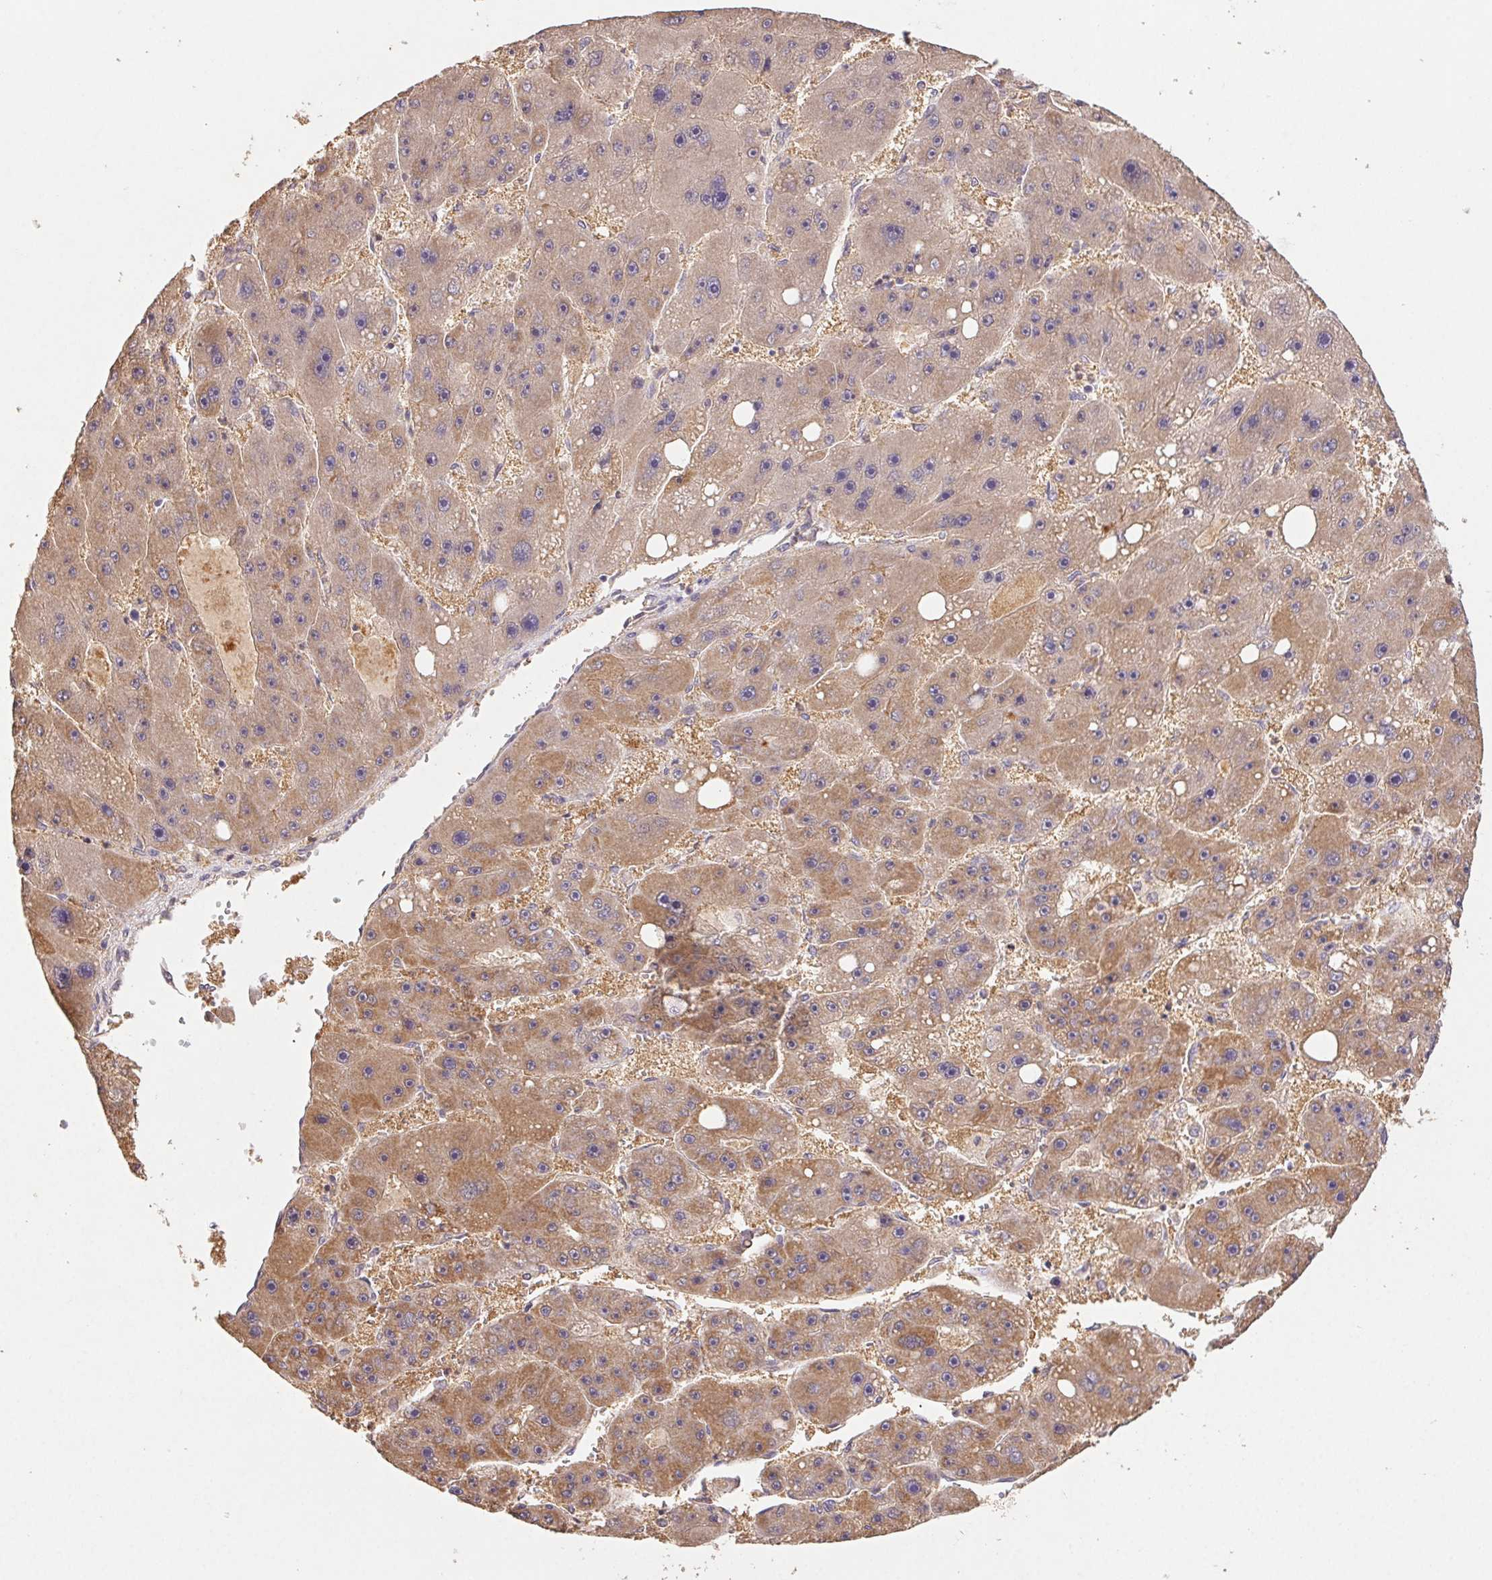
{"staining": {"intensity": "moderate", "quantity": ">75%", "location": "cytoplasmic/membranous"}, "tissue": "liver cancer", "cell_type": "Tumor cells", "image_type": "cancer", "snomed": [{"axis": "morphology", "description": "Carcinoma, Hepatocellular, NOS"}, {"axis": "topography", "description": "Liver"}], "caption": "Hepatocellular carcinoma (liver) tissue displays moderate cytoplasmic/membranous expression in about >75% of tumor cells, visualized by immunohistochemistry.", "gene": "RAB11A", "patient": {"sex": "female", "age": 61}}